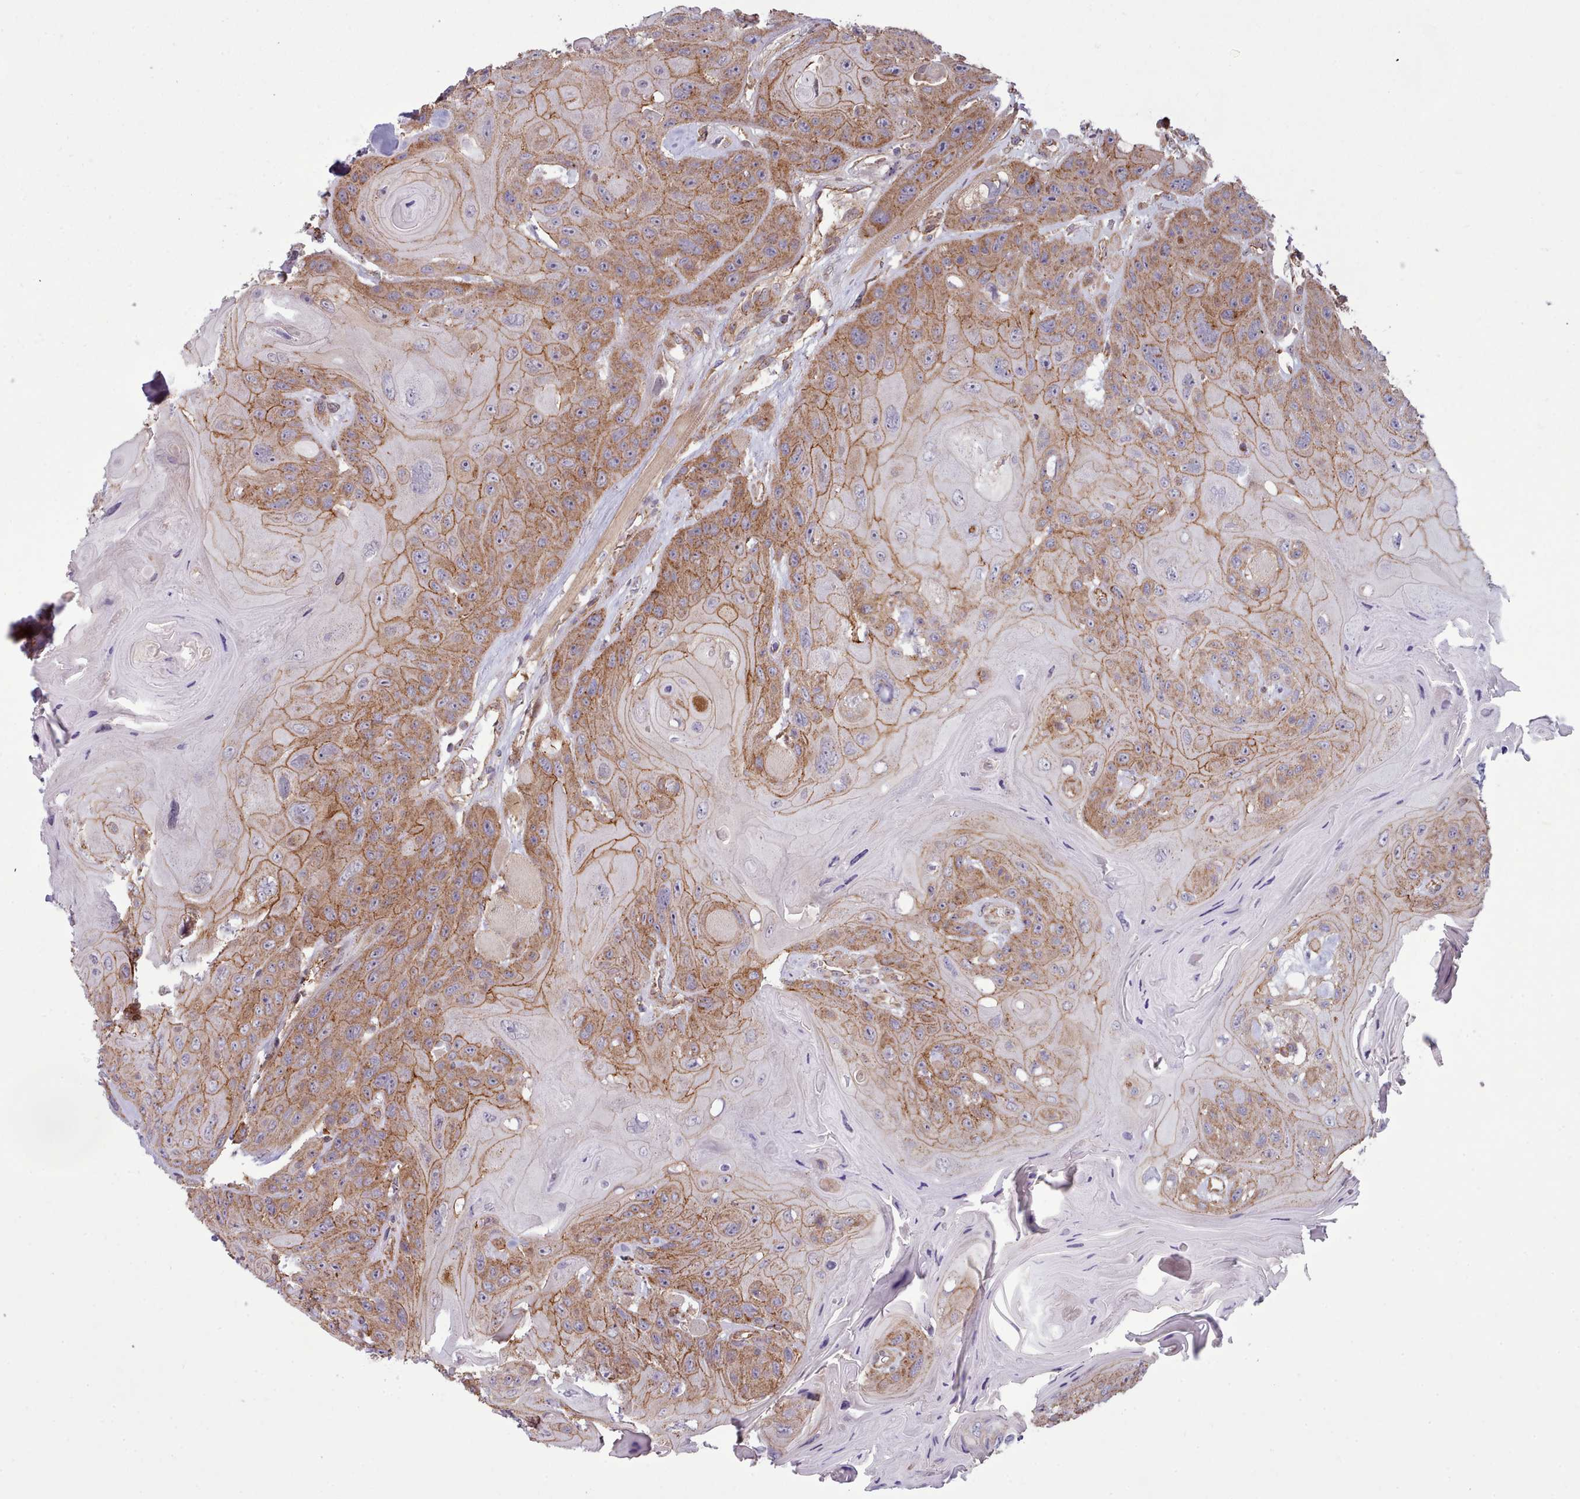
{"staining": {"intensity": "moderate", "quantity": ">75%", "location": "cytoplasmic/membranous"}, "tissue": "head and neck cancer", "cell_type": "Tumor cells", "image_type": "cancer", "snomed": [{"axis": "morphology", "description": "Squamous cell carcinoma, NOS"}, {"axis": "topography", "description": "Head-Neck"}], "caption": "The histopathology image demonstrates immunohistochemical staining of head and neck cancer. There is moderate cytoplasmic/membranous expression is identified in approximately >75% of tumor cells. (Stains: DAB in brown, nuclei in blue, Microscopy: brightfield microscopy at high magnification).", "gene": "MRPL46", "patient": {"sex": "female", "age": 59}}